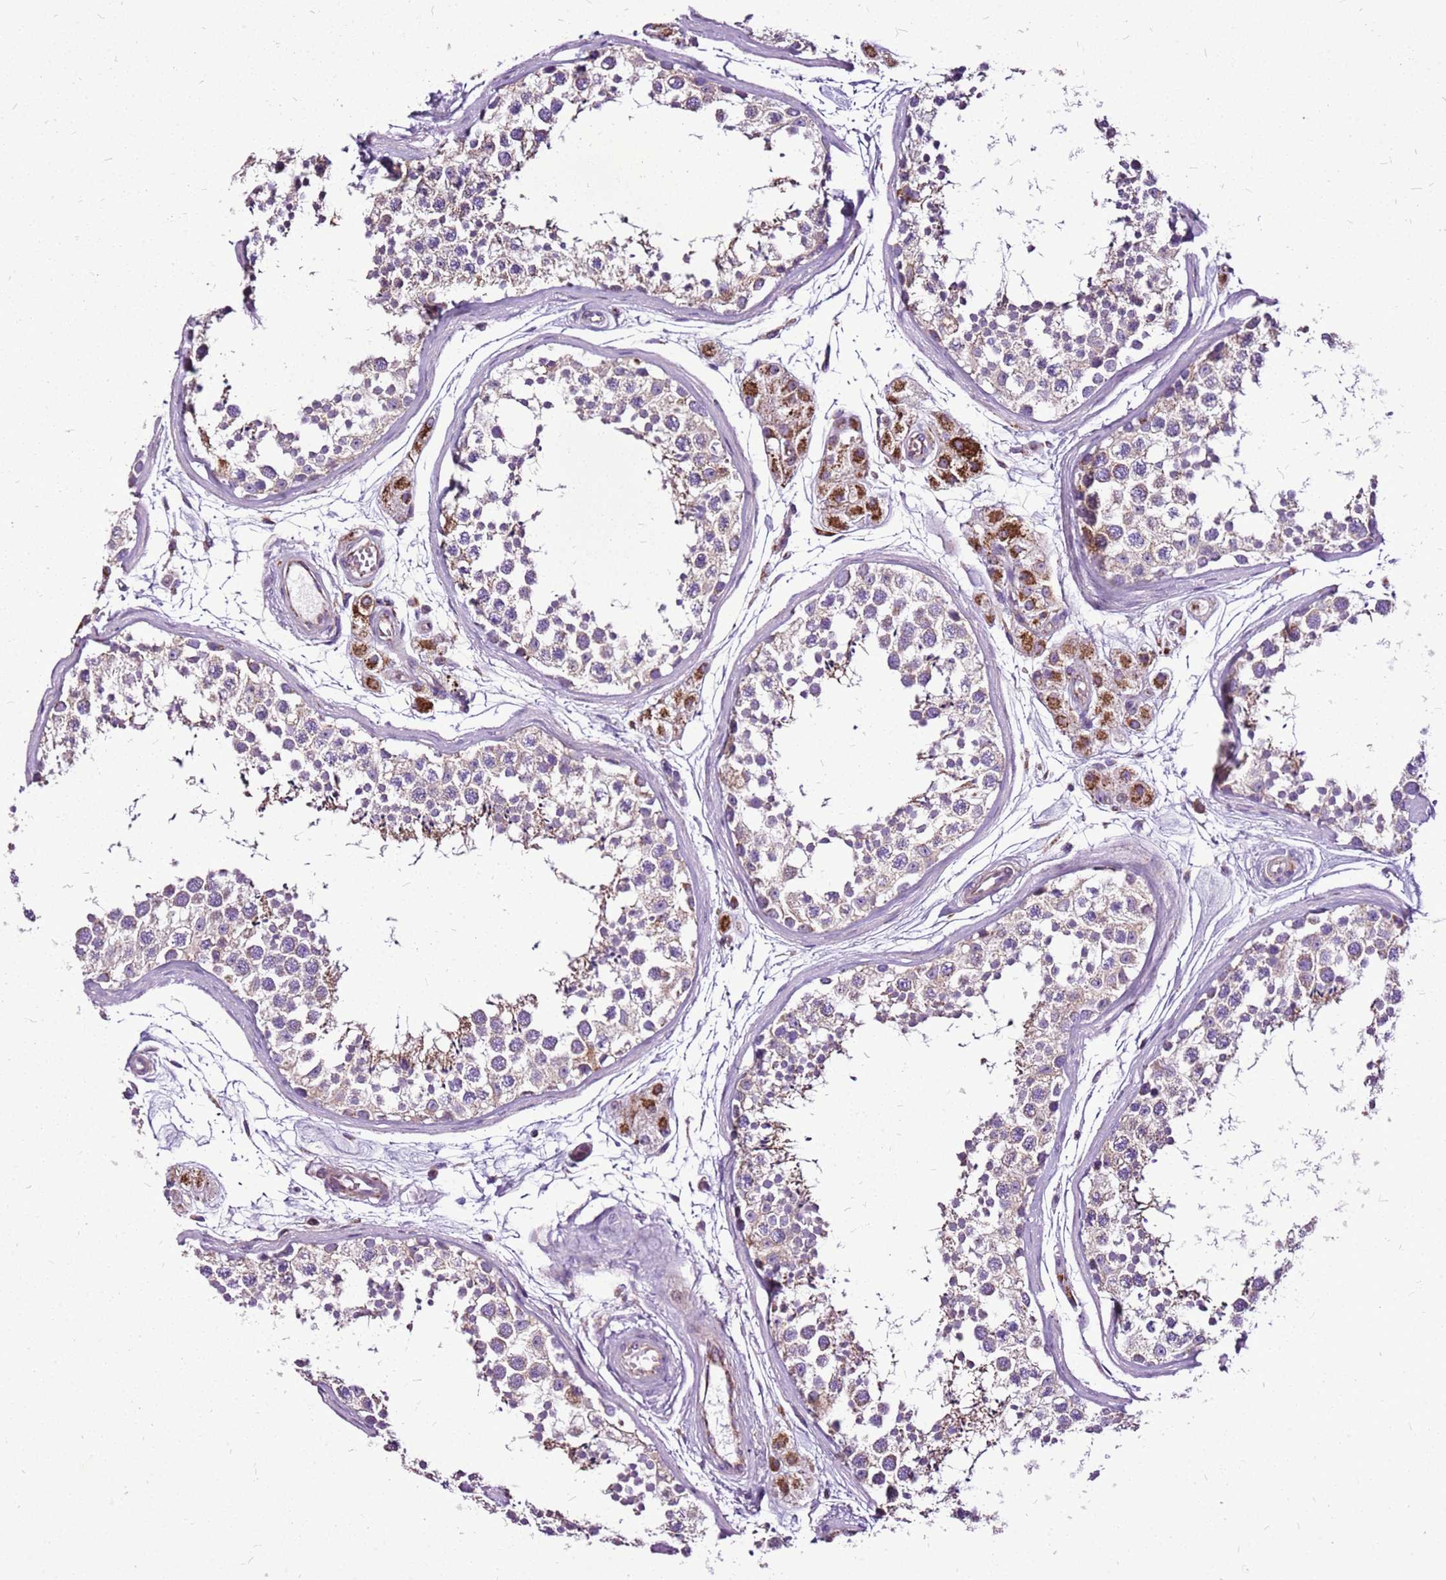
{"staining": {"intensity": "weak", "quantity": "<25%", "location": "cytoplasmic/membranous"}, "tissue": "testis", "cell_type": "Cells in seminiferous ducts", "image_type": "normal", "snomed": [{"axis": "morphology", "description": "Normal tissue, NOS"}, {"axis": "topography", "description": "Testis"}], "caption": "DAB immunohistochemical staining of benign testis reveals no significant expression in cells in seminiferous ducts.", "gene": "GCDH", "patient": {"sex": "male", "age": 56}}